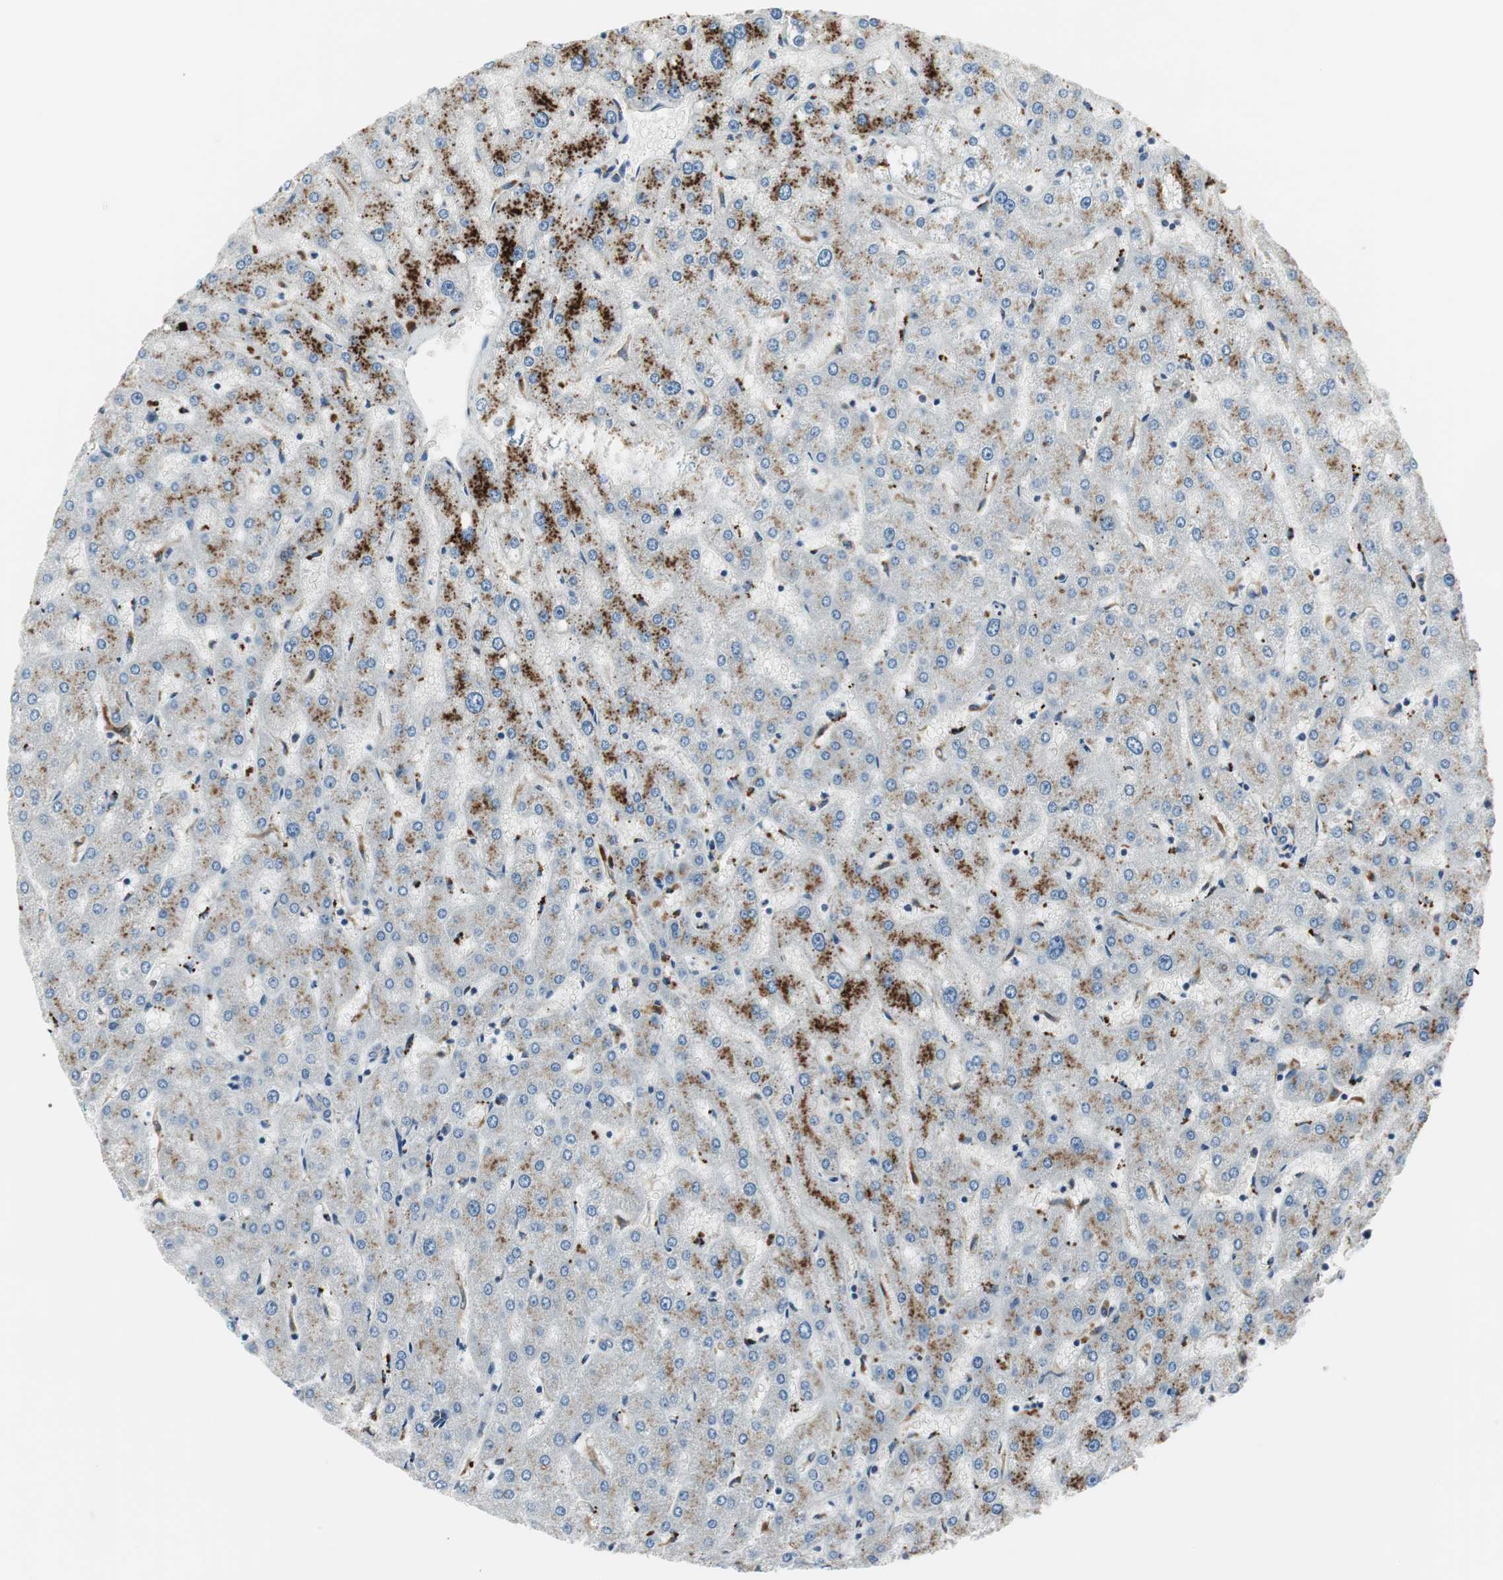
{"staining": {"intensity": "negative", "quantity": "none", "location": "none"}, "tissue": "liver", "cell_type": "Cholangiocytes", "image_type": "normal", "snomed": [{"axis": "morphology", "description": "Normal tissue, NOS"}, {"axis": "topography", "description": "Liver"}], "caption": "An IHC photomicrograph of unremarkable liver is shown. There is no staining in cholangiocytes of liver. (DAB (3,3'-diaminobenzidine) immunohistochemistry visualized using brightfield microscopy, high magnification).", "gene": "NCK1", "patient": {"sex": "male", "age": 67}}